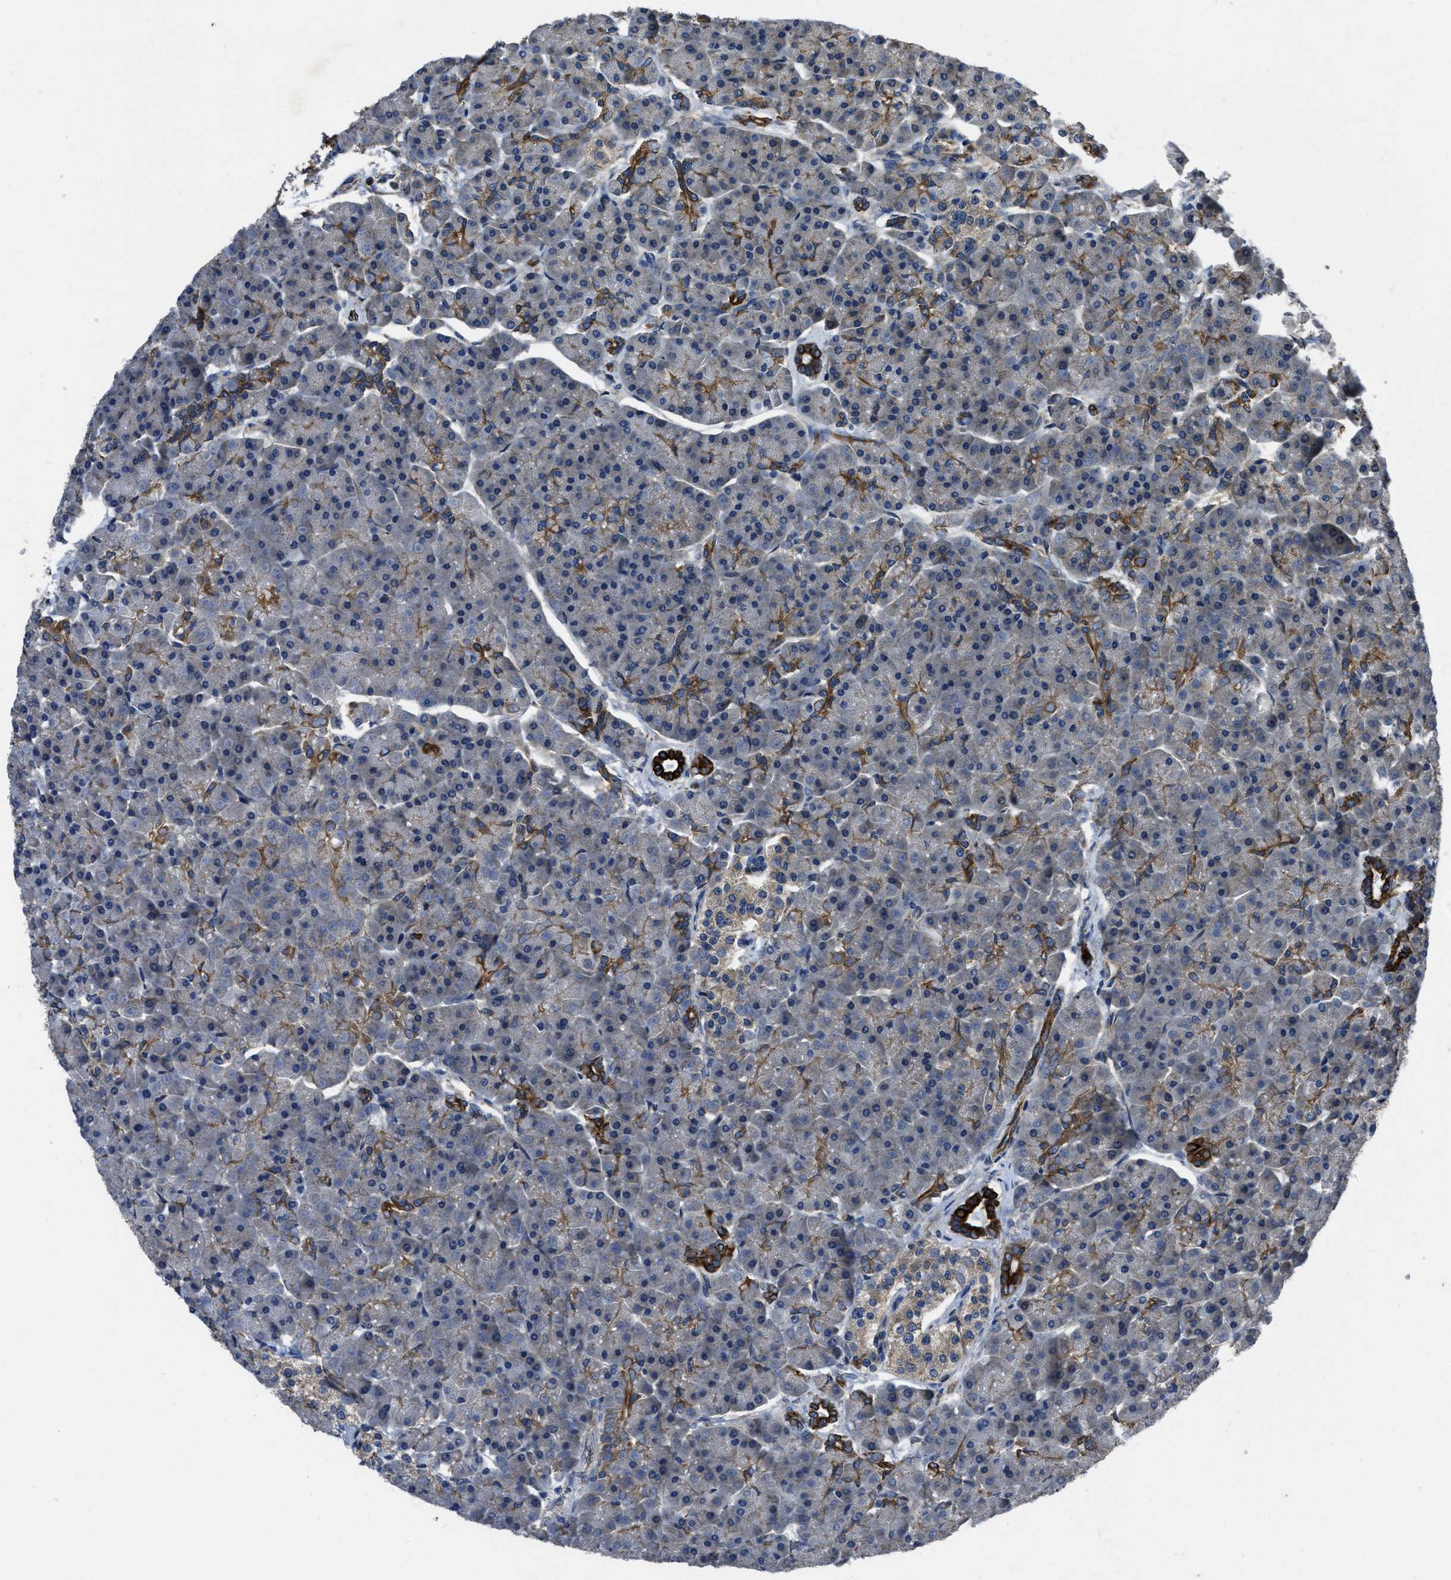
{"staining": {"intensity": "strong", "quantity": "<25%", "location": "cytoplasmic/membranous"}, "tissue": "pancreas", "cell_type": "Exocrine glandular cells", "image_type": "normal", "snomed": [{"axis": "morphology", "description": "Normal tissue, NOS"}, {"axis": "topography", "description": "Pancreas"}], "caption": "Human pancreas stained for a protein (brown) shows strong cytoplasmic/membranous positive staining in about <25% of exocrine glandular cells.", "gene": "ERC1", "patient": {"sex": "female", "age": 70}}